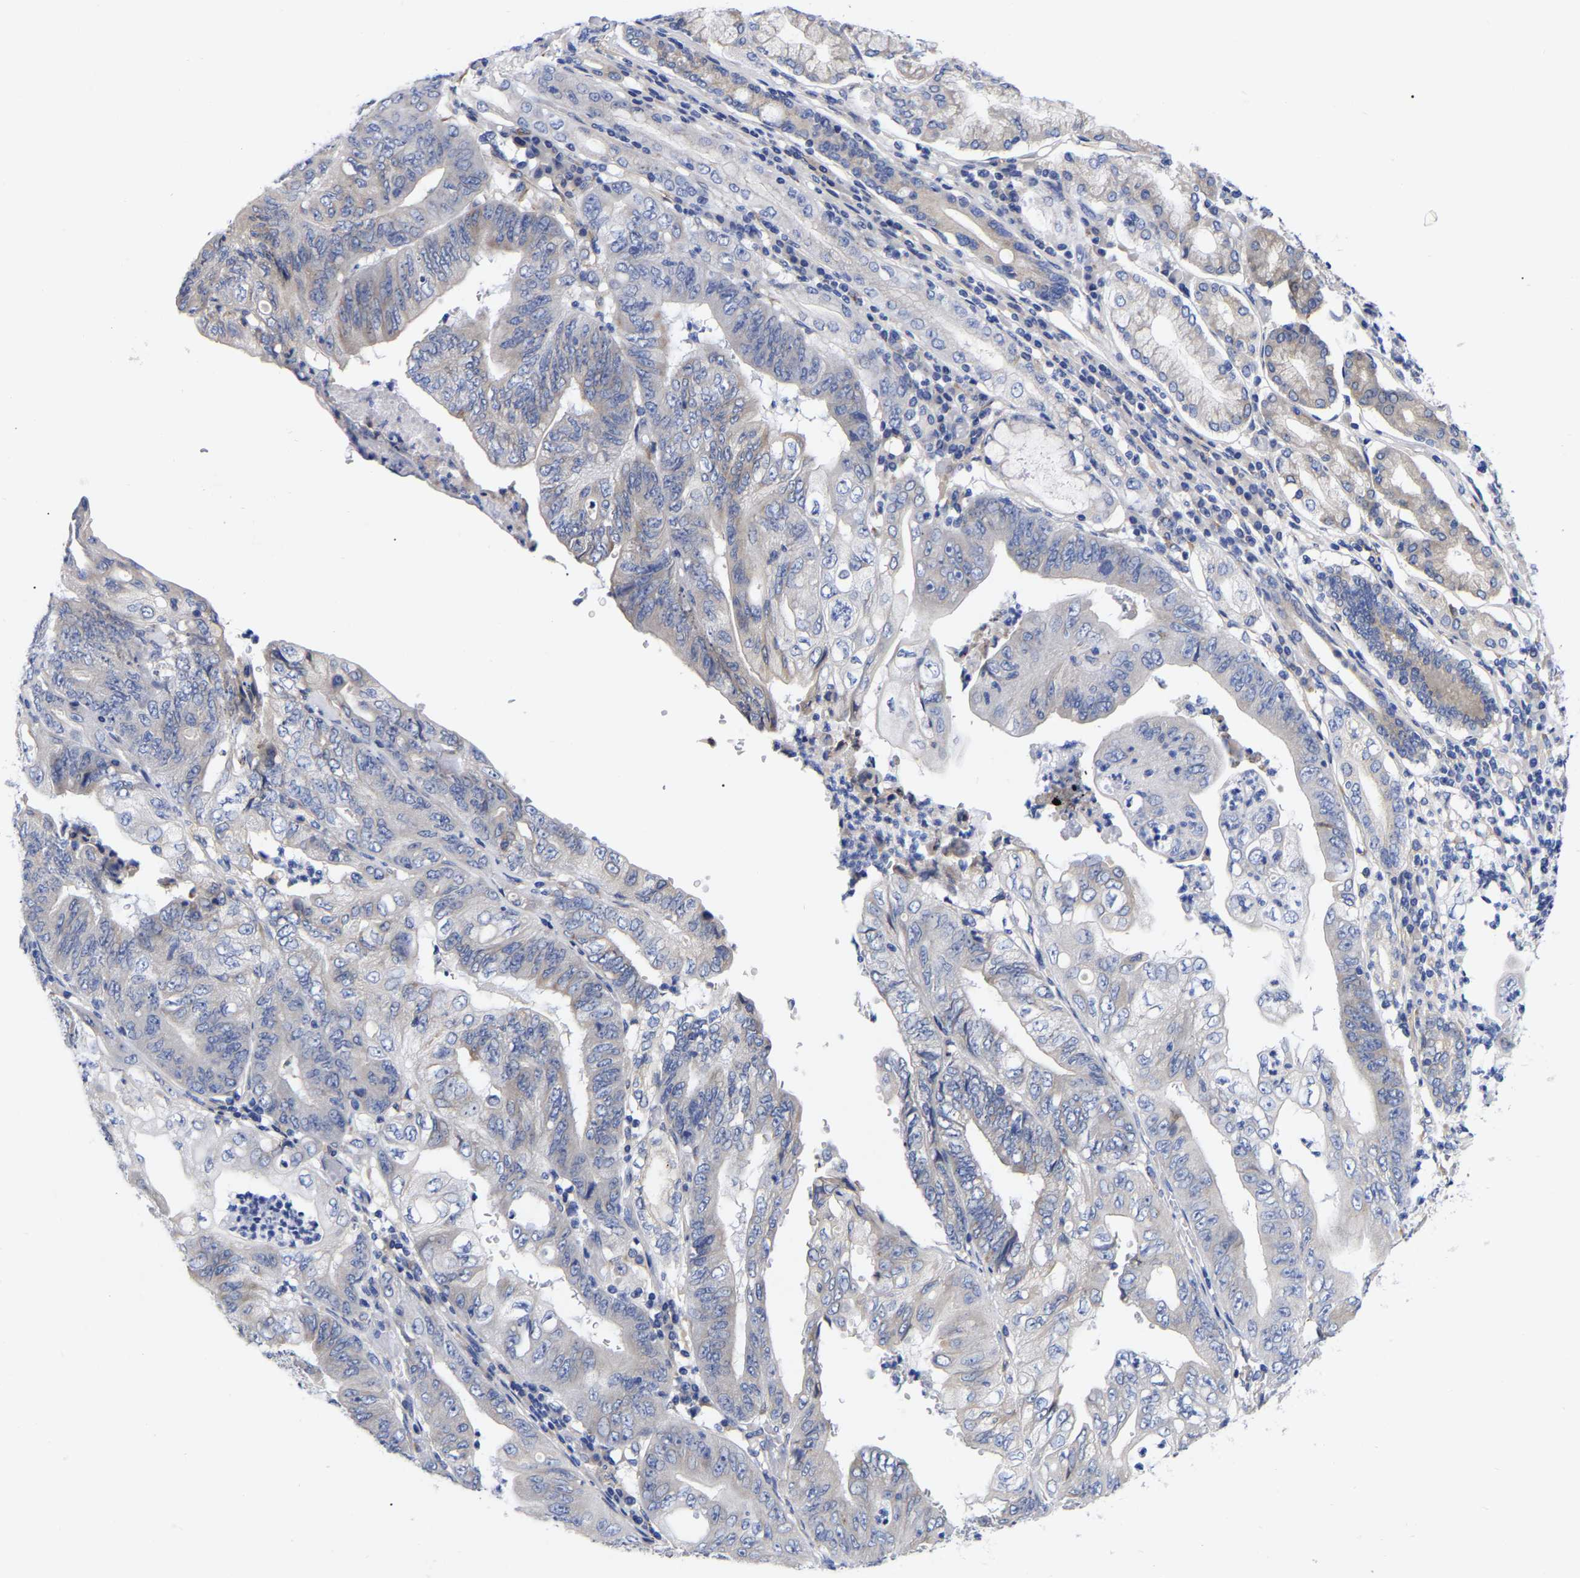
{"staining": {"intensity": "weak", "quantity": "<25%", "location": "cytoplasmic/membranous"}, "tissue": "stomach cancer", "cell_type": "Tumor cells", "image_type": "cancer", "snomed": [{"axis": "morphology", "description": "Adenocarcinoma, NOS"}, {"axis": "topography", "description": "Stomach"}], "caption": "DAB immunohistochemical staining of human stomach cancer demonstrates no significant staining in tumor cells.", "gene": "CFAP298", "patient": {"sex": "female", "age": 73}}